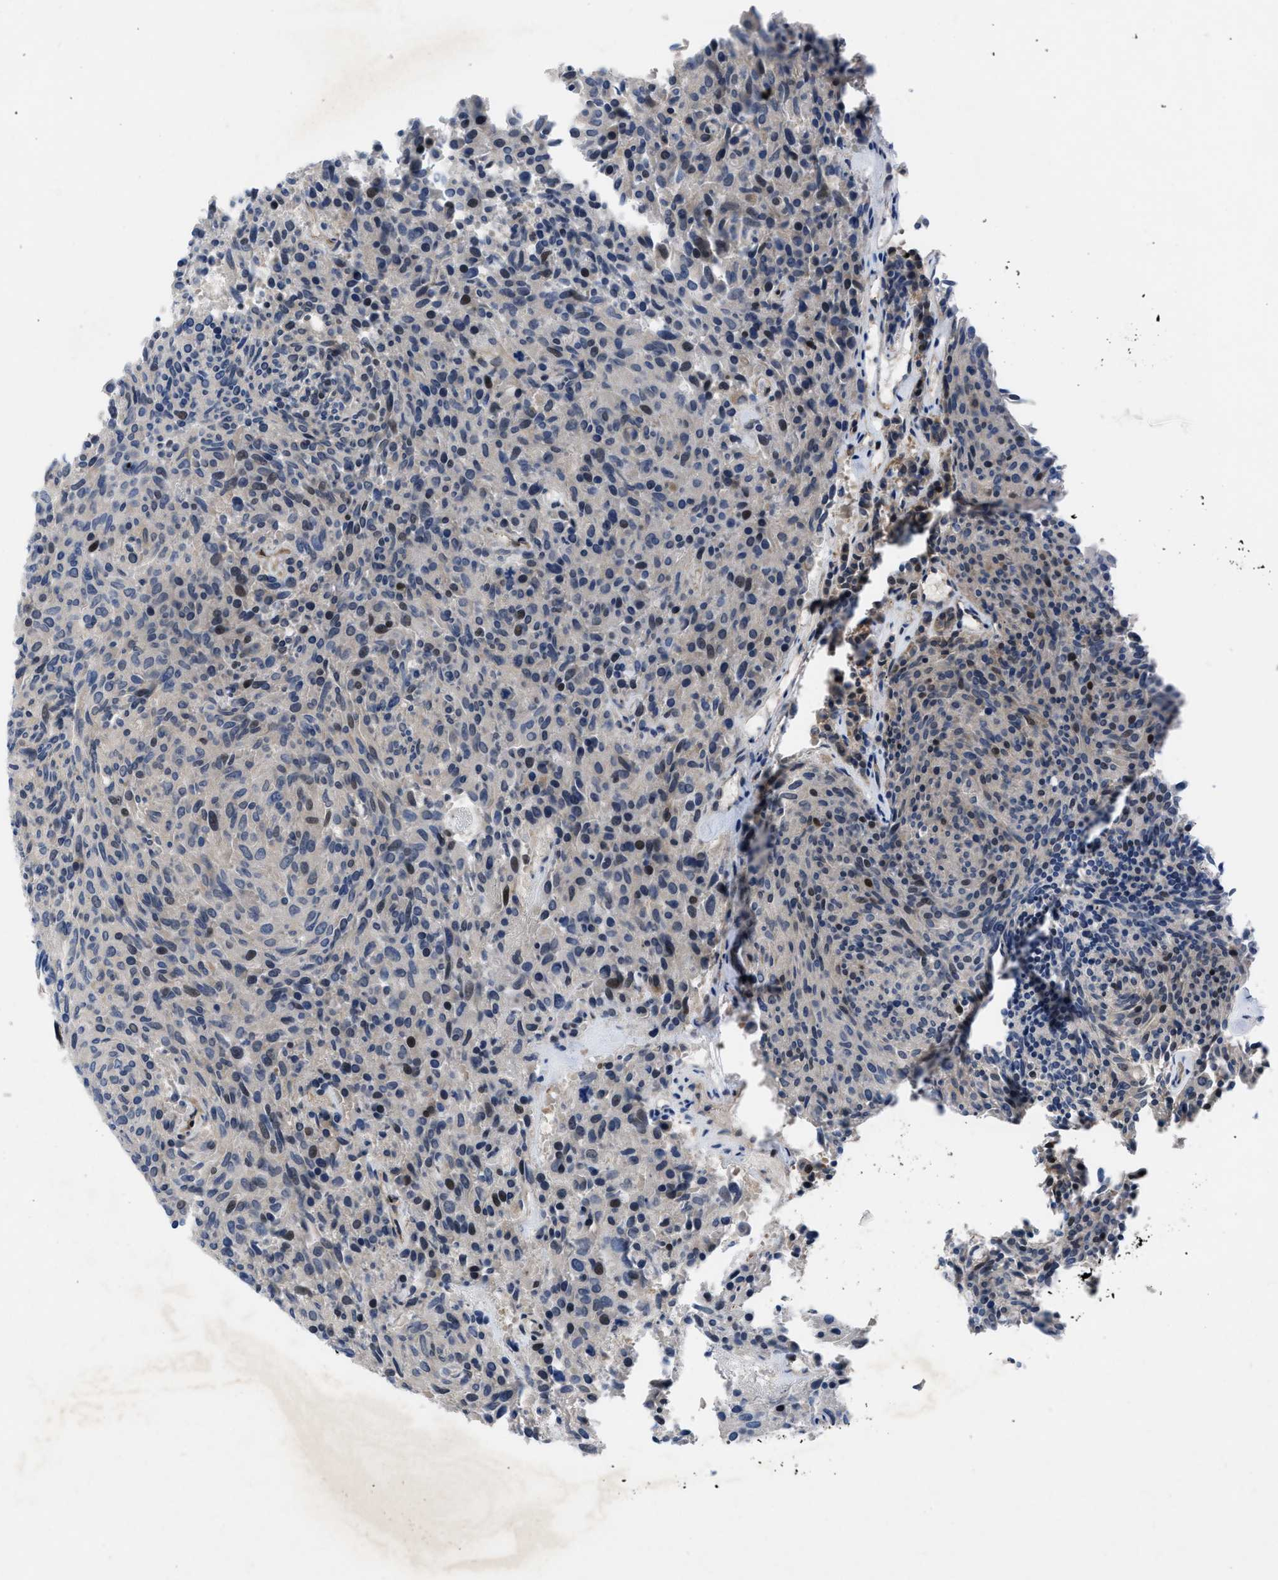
{"staining": {"intensity": "moderate", "quantity": "<25%", "location": "nuclear"}, "tissue": "carcinoid", "cell_type": "Tumor cells", "image_type": "cancer", "snomed": [{"axis": "morphology", "description": "Carcinoid, malignant, NOS"}, {"axis": "topography", "description": "Pancreas"}], "caption": "Tumor cells reveal low levels of moderate nuclear expression in approximately <25% of cells in human malignant carcinoid.", "gene": "IL17RE", "patient": {"sex": "female", "age": 54}}